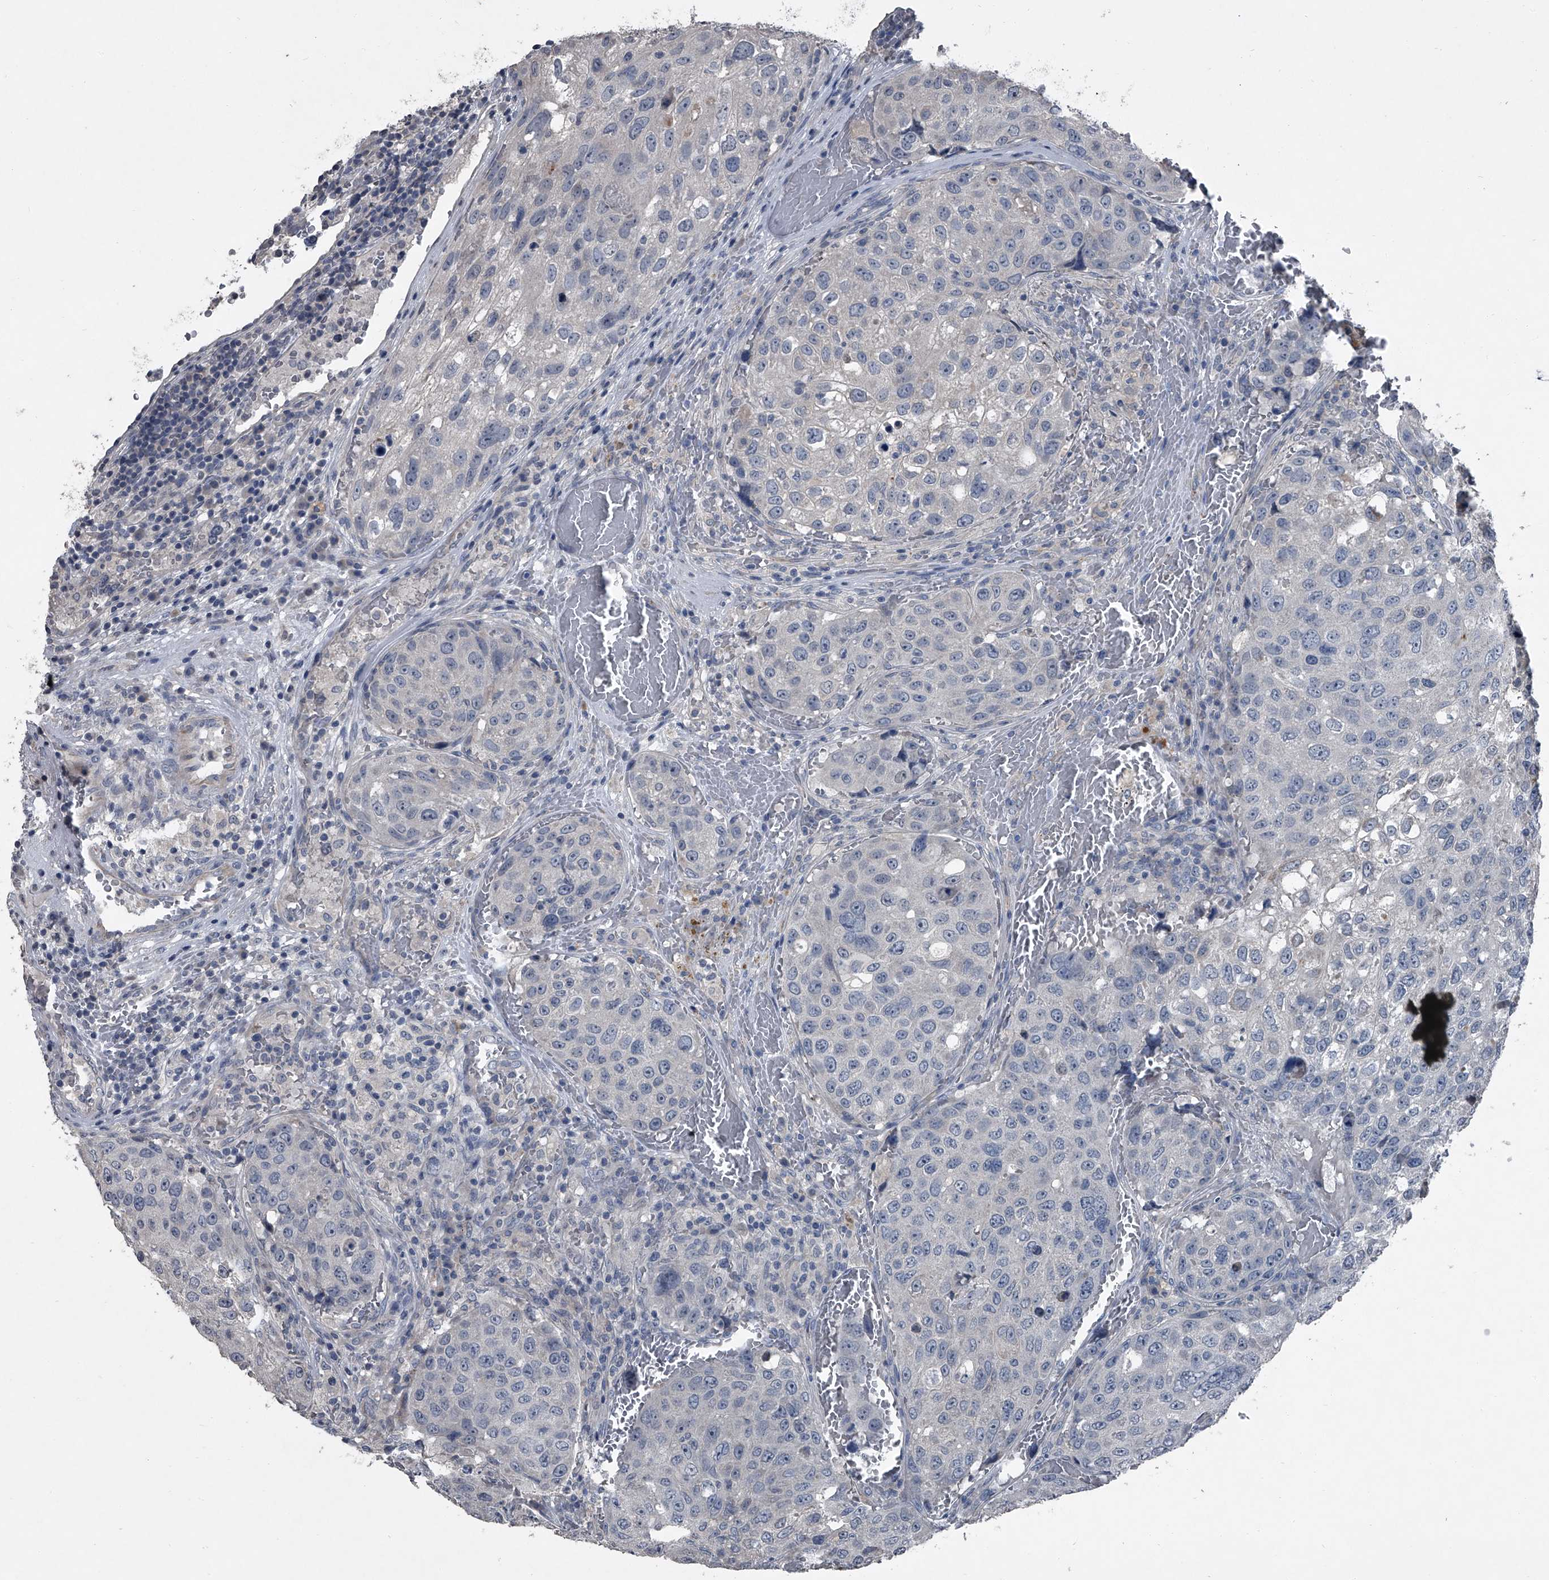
{"staining": {"intensity": "negative", "quantity": "none", "location": "none"}, "tissue": "urothelial cancer", "cell_type": "Tumor cells", "image_type": "cancer", "snomed": [{"axis": "morphology", "description": "Urothelial carcinoma, High grade"}, {"axis": "topography", "description": "Lymph node"}, {"axis": "topography", "description": "Urinary bladder"}], "caption": "The histopathology image demonstrates no significant expression in tumor cells of urothelial carcinoma (high-grade).", "gene": "HEPHL1", "patient": {"sex": "male", "age": 51}}